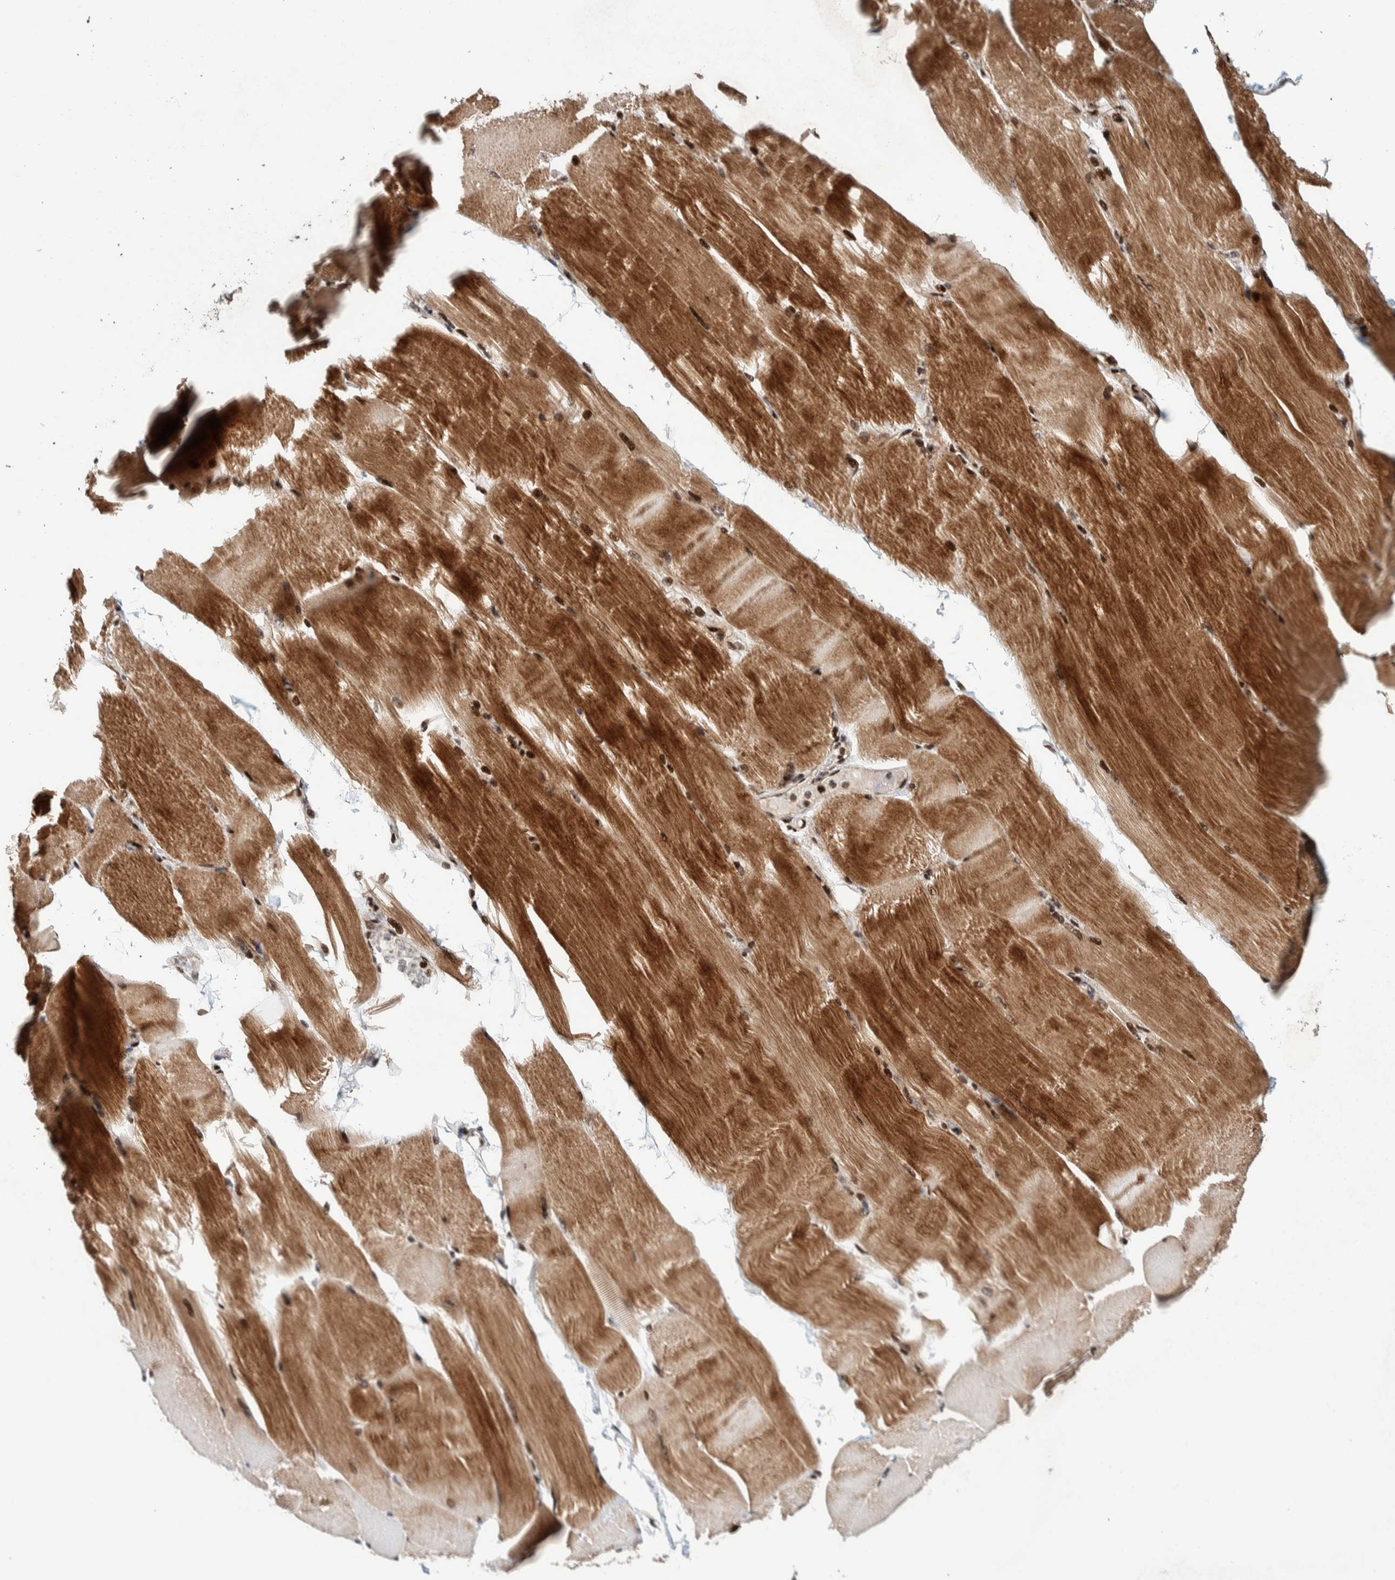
{"staining": {"intensity": "strong", "quantity": ">75%", "location": "cytoplasmic/membranous,nuclear"}, "tissue": "skeletal muscle", "cell_type": "Myocytes", "image_type": "normal", "snomed": [{"axis": "morphology", "description": "Normal tissue, NOS"}, {"axis": "topography", "description": "Skeletal muscle"}, {"axis": "topography", "description": "Parathyroid gland"}], "caption": "High-power microscopy captured an immunohistochemistry image of unremarkable skeletal muscle, revealing strong cytoplasmic/membranous,nuclear staining in about >75% of myocytes. Using DAB (brown) and hematoxylin (blue) stains, captured at high magnification using brightfield microscopy.", "gene": "CHD4", "patient": {"sex": "female", "age": 37}}